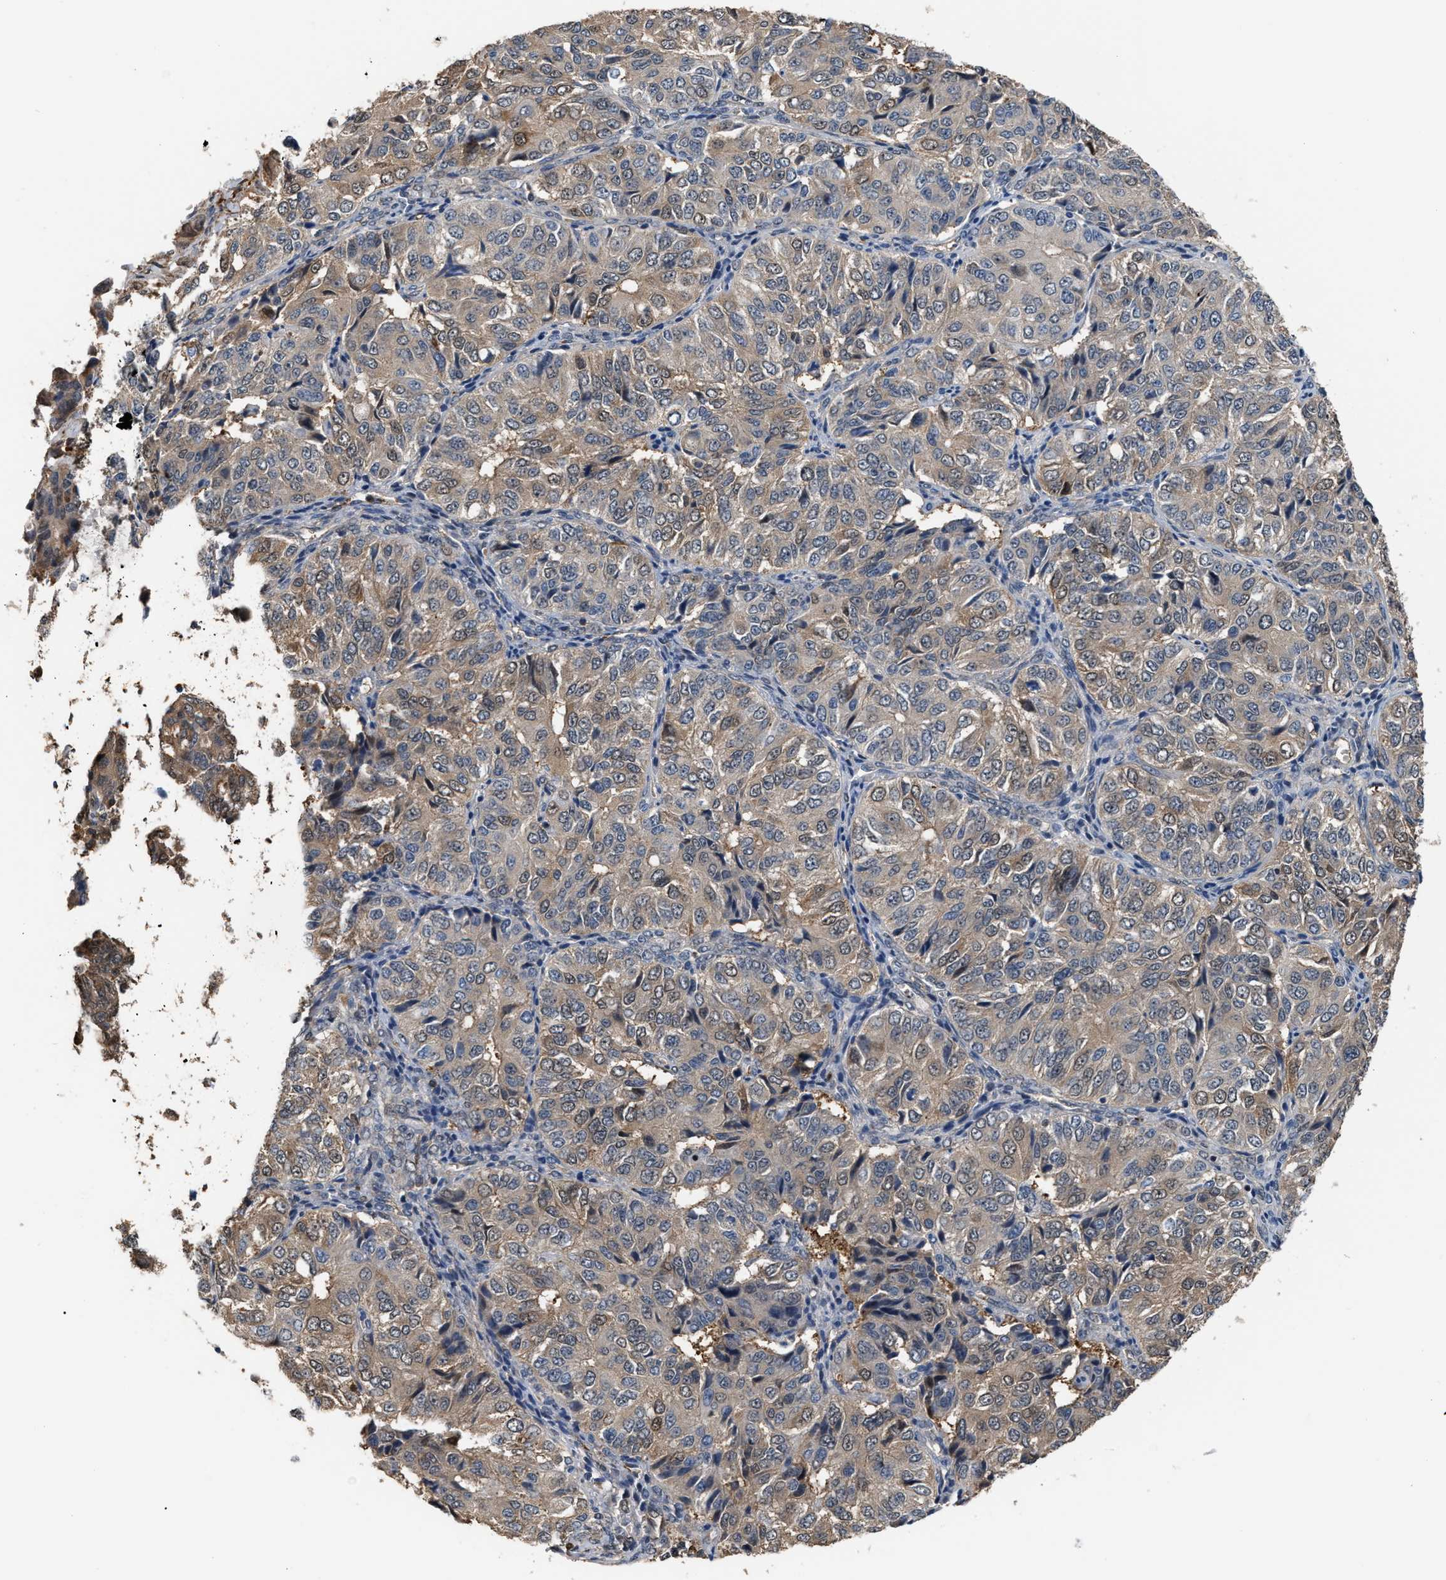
{"staining": {"intensity": "weak", "quantity": ">75%", "location": "cytoplasmic/membranous"}, "tissue": "ovarian cancer", "cell_type": "Tumor cells", "image_type": "cancer", "snomed": [{"axis": "morphology", "description": "Carcinoma, endometroid"}, {"axis": "topography", "description": "Ovary"}], "caption": "High-power microscopy captured an immunohistochemistry micrograph of endometroid carcinoma (ovarian), revealing weak cytoplasmic/membranous positivity in about >75% of tumor cells. The staining was performed using DAB to visualize the protein expression in brown, while the nuclei were stained in blue with hematoxylin (Magnification: 20x).", "gene": "MTPN", "patient": {"sex": "female", "age": 51}}